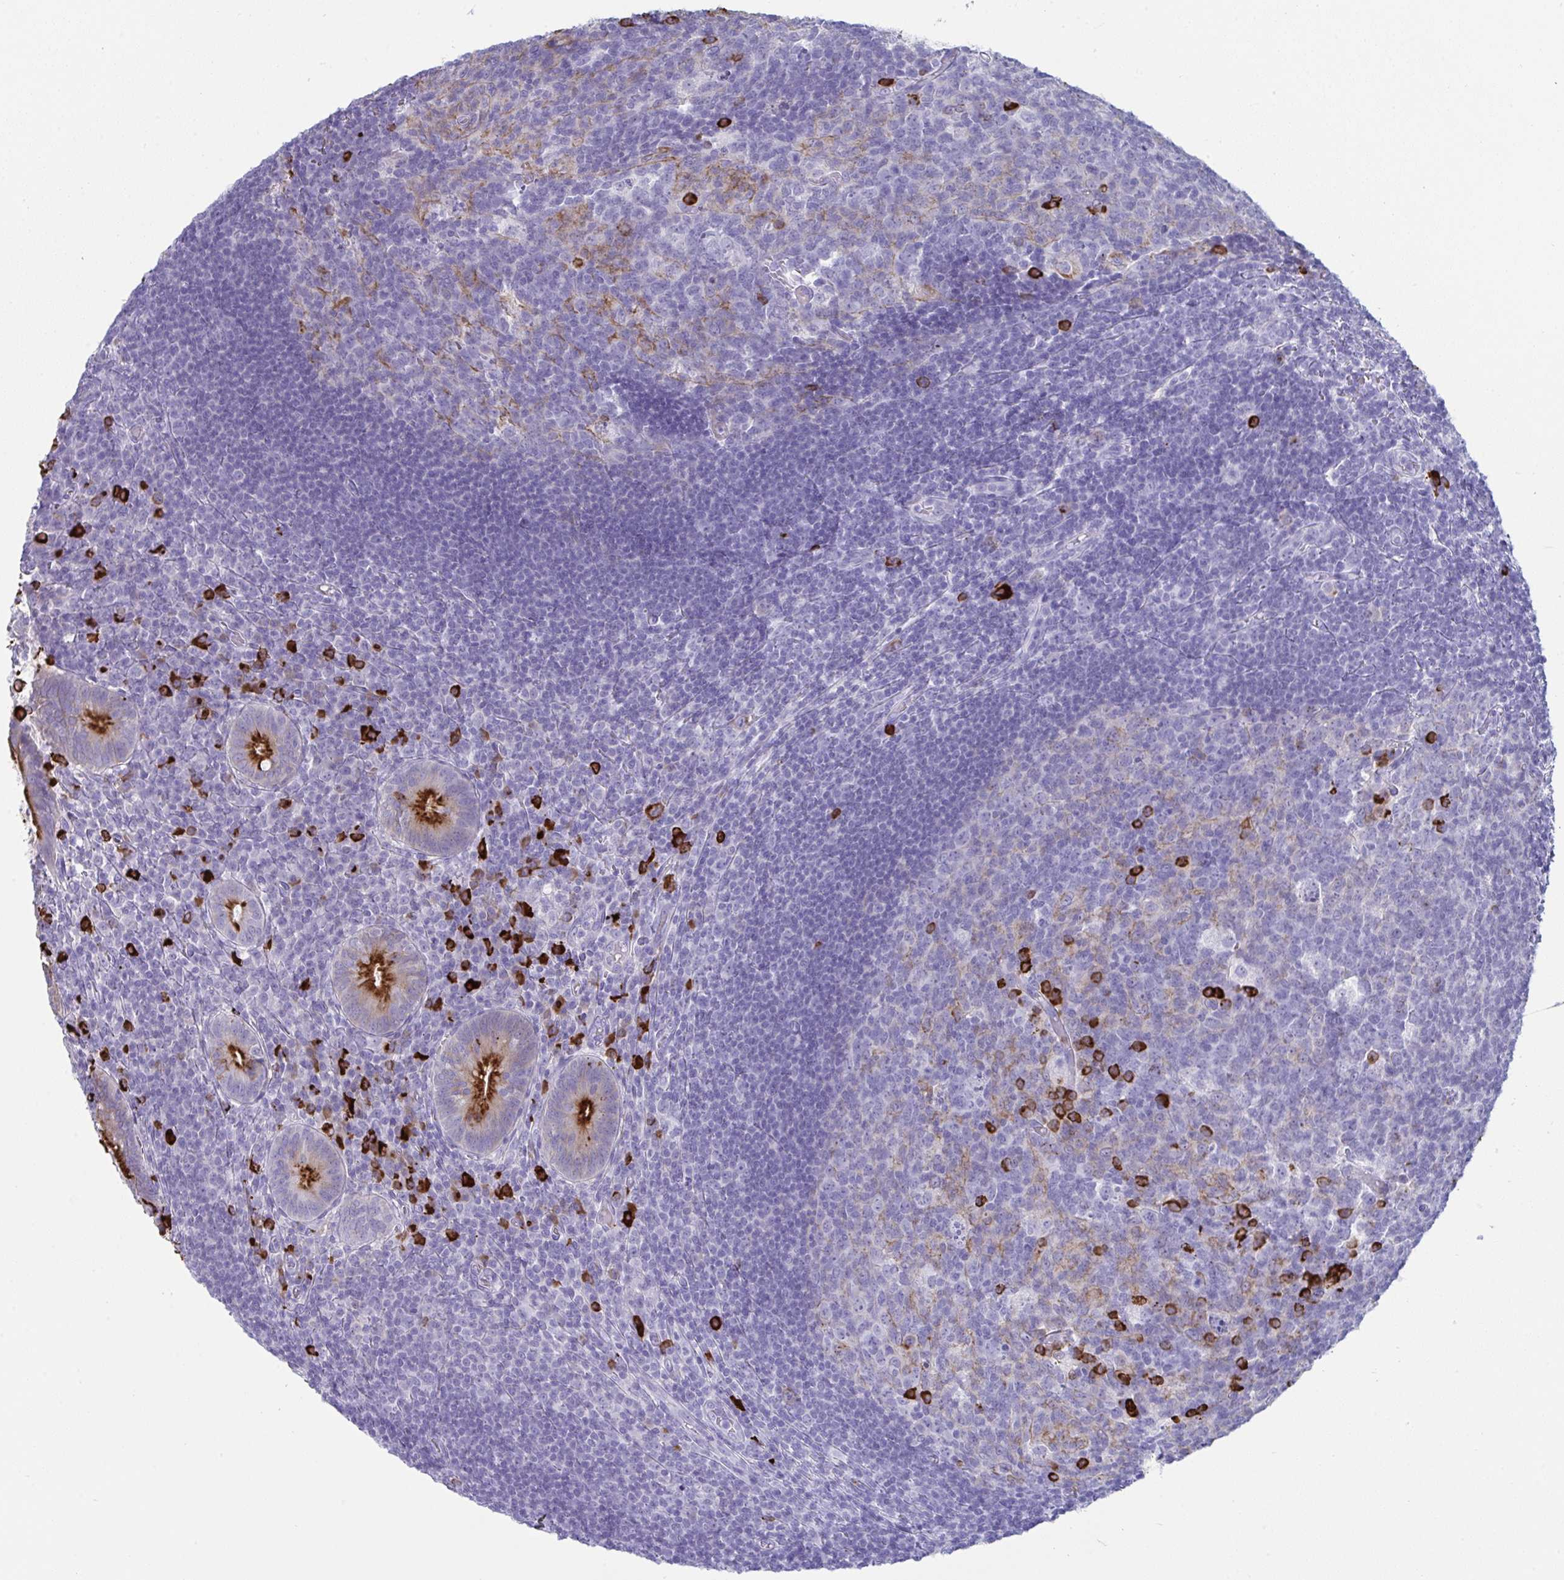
{"staining": {"intensity": "moderate", "quantity": ">75%", "location": "cytoplasmic/membranous"}, "tissue": "appendix", "cell_type": "Glandular cells", "image_type": "normal", "snomed": [{"axis": "morphology", "description": "Normal tissue, NOS"}, {"axis": "topography", "description": "Appendix"}], "caption": "This is an image of immunohistochemistry (IHC) staining of unremarkable appendix, which shows moderate staining in the cytoplasmic/membranous of glandular cells.", "gene": "JCHAIN", "patient": {"sex": "male", "age": 18}}